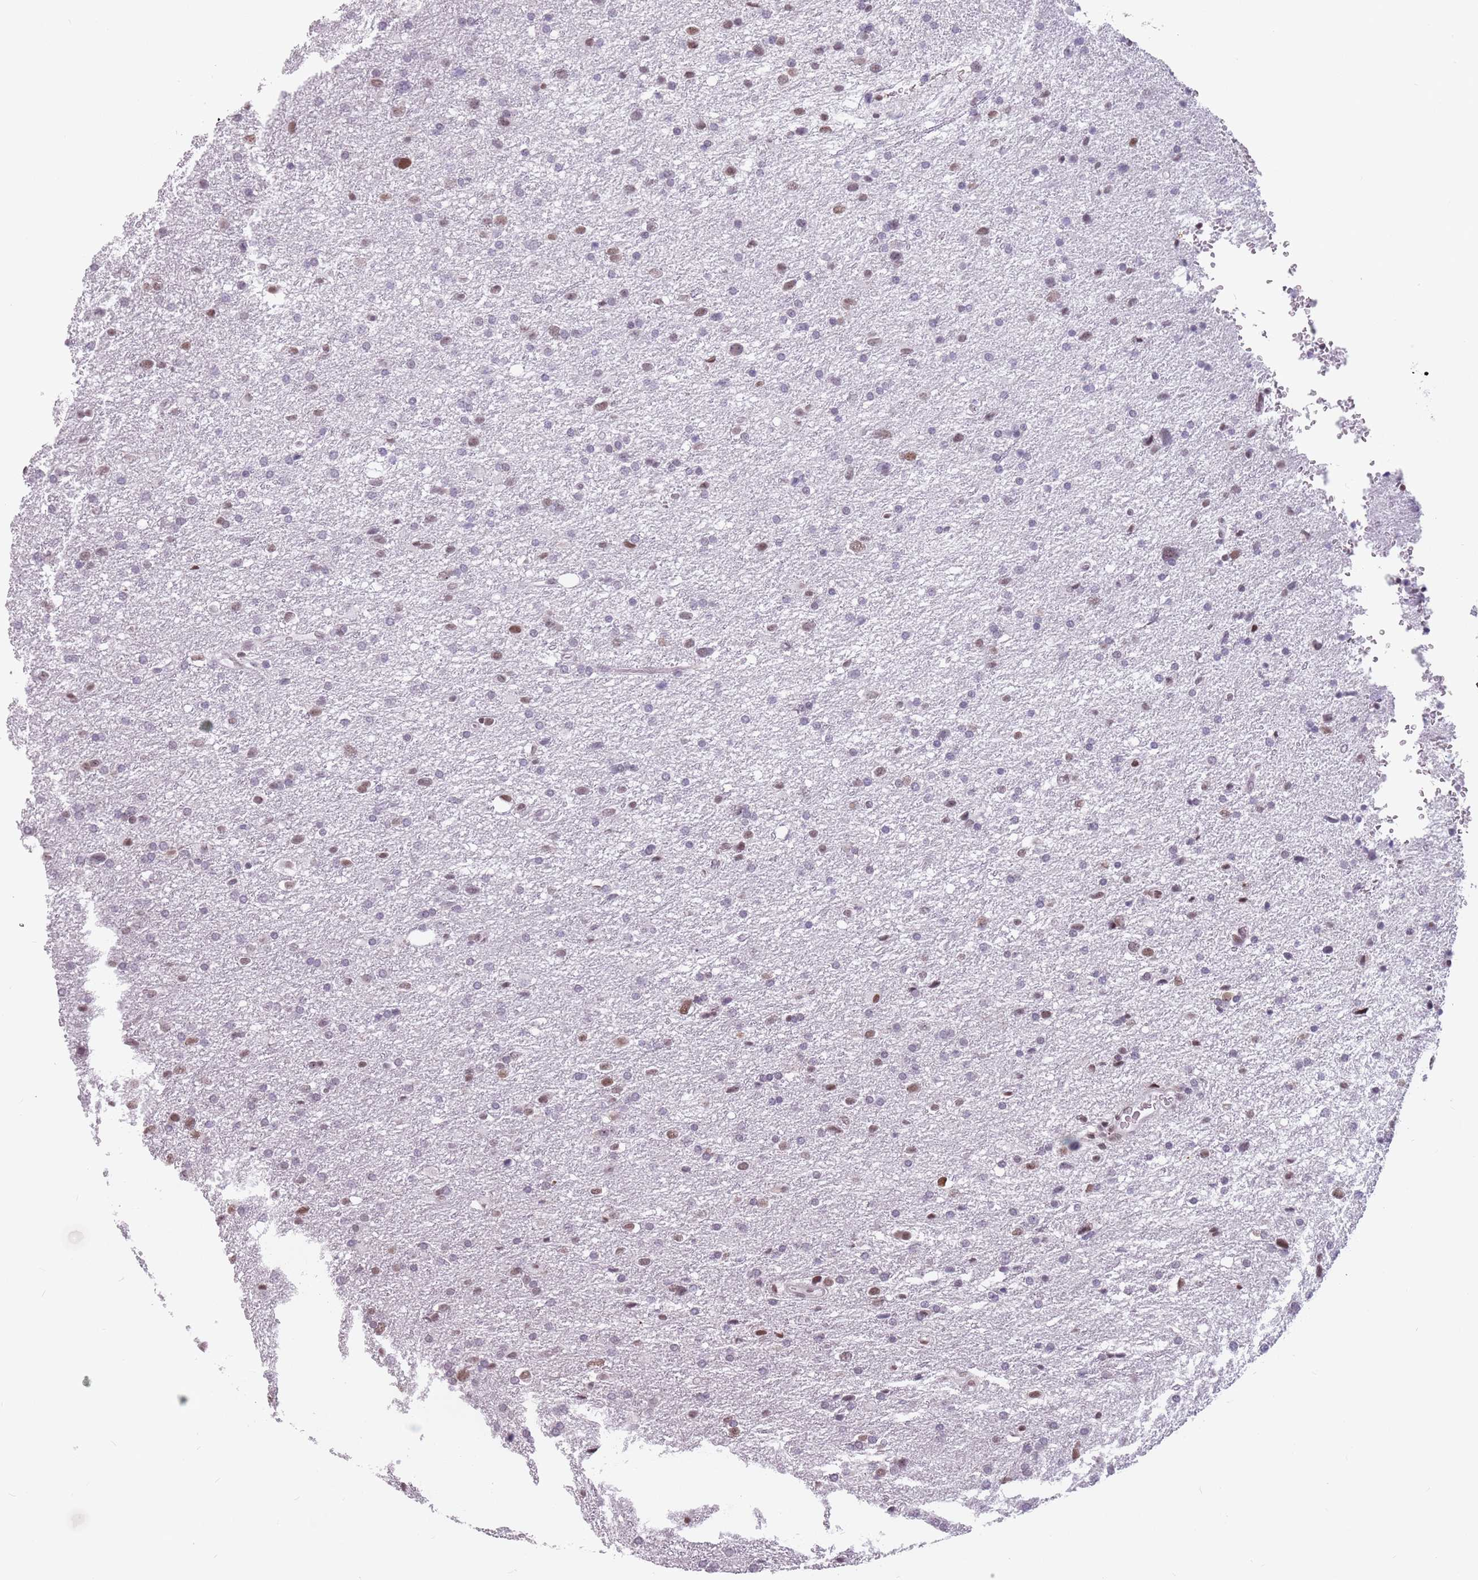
{"staining": {"intensity": "moderate", "quantity": "<25%", "location": "nuclear"}, "tissue": "glioma", "cell_type": "Tumor cells", "image_type": "cancer", "snomed": [{"axis": "morphology", "description": "Glioma, malignant, Low grade"}, {"axis": "topography", "description": "Brain"}], "caption": "IHC histopathology image of glioma stained for a protein (brown), which reveals low levels of moderate nuclear positivity in about <25% of tumor cells.", "gene": "PTCHD1", "patient": {"sex": "female", "age": 32}}